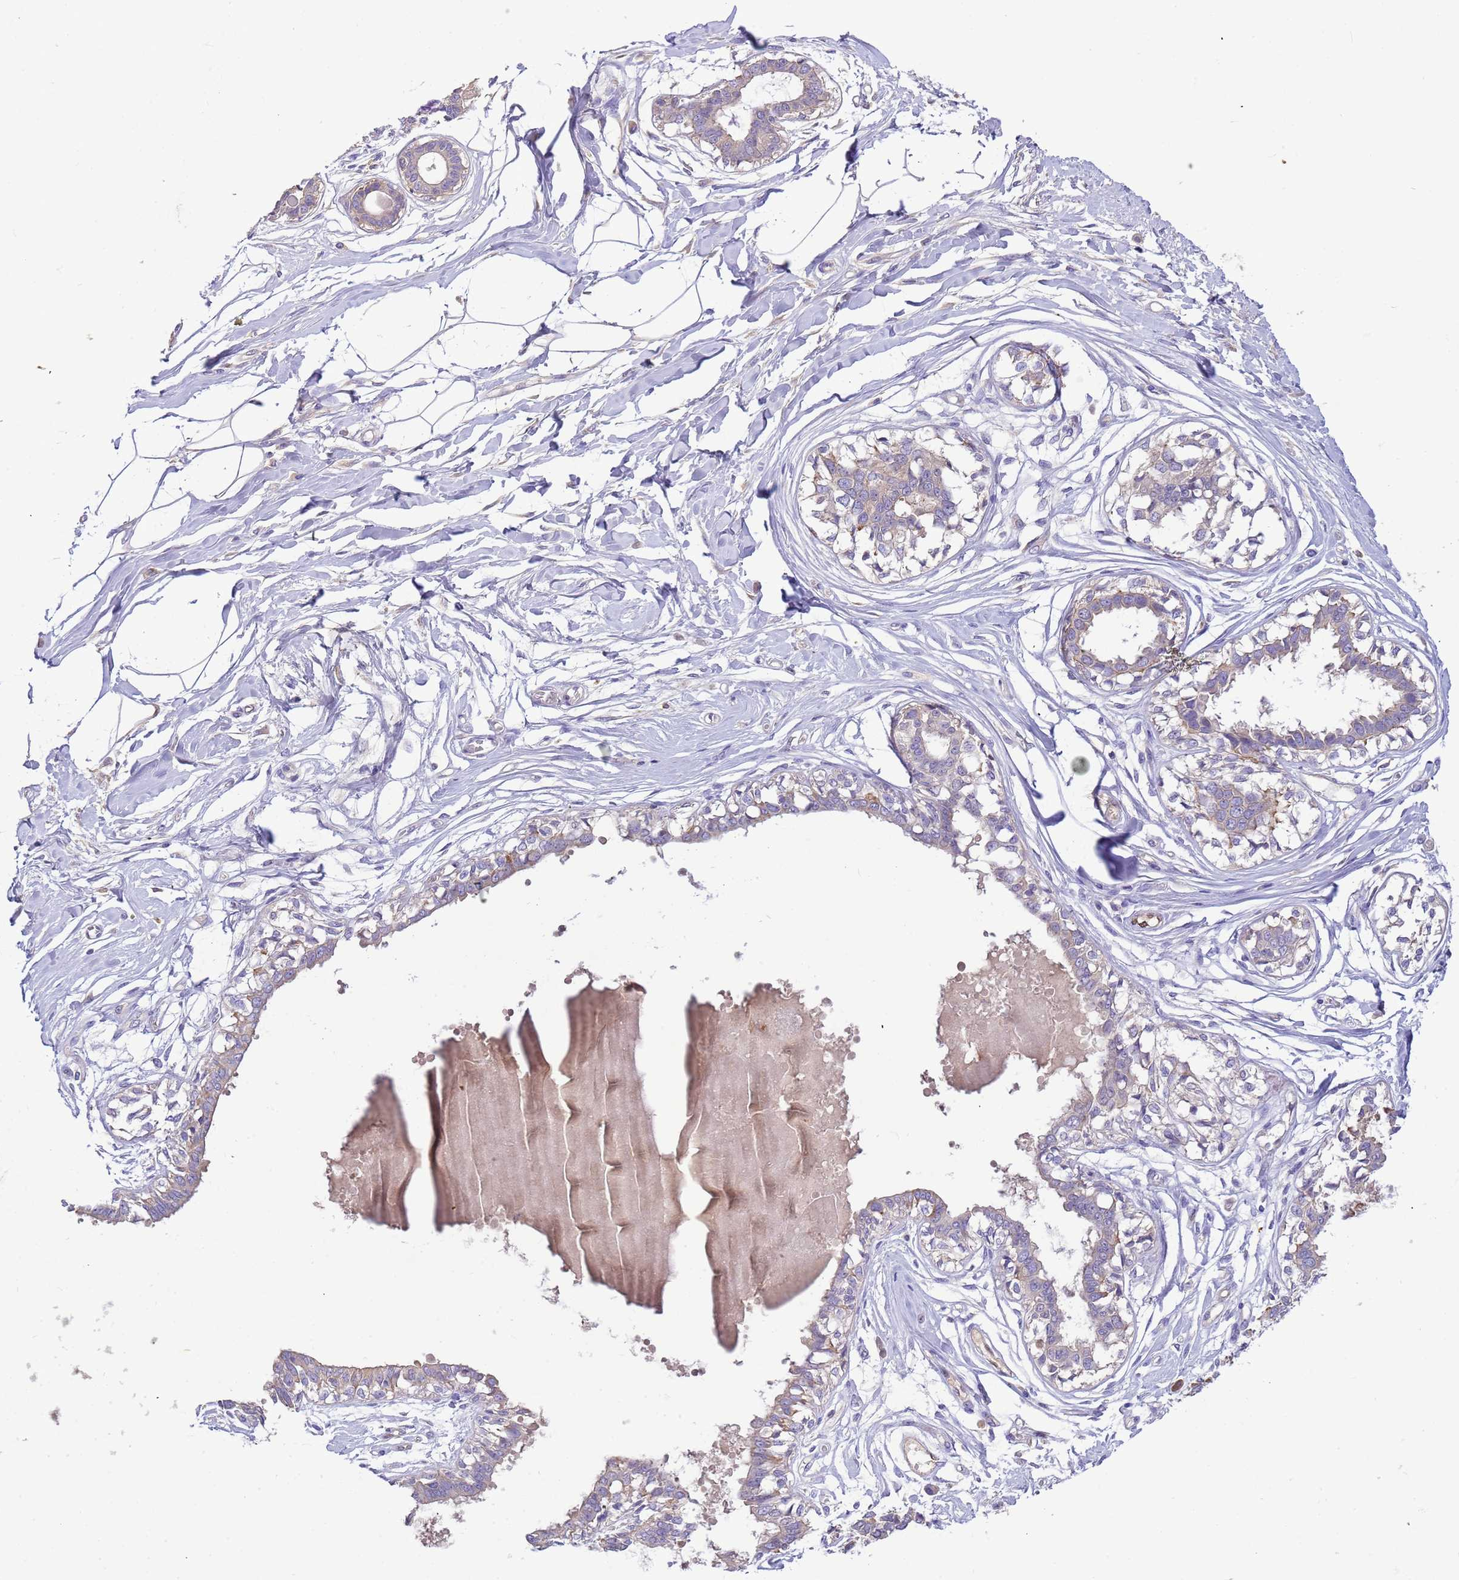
{"staining": {"intensity": "negative", "quantity": "none", "location": "none"}, "tissue": "breast", "cell_type": "Adipocytes", "image_type": "normal", "snomed": [{"axis": "morphology", "description": "Normal tissue, NOS"}, {"axis": "topography", "description": "Breast"}], "caption": "IHC histopathology image of unremarkable breast: human breast stained with DAB (3,3'-diaminobenzidine) shows no significant protein positivity in adipocytes.", "gene": "PLCXD3", "patient": {"sex": "female", "age": 45}}